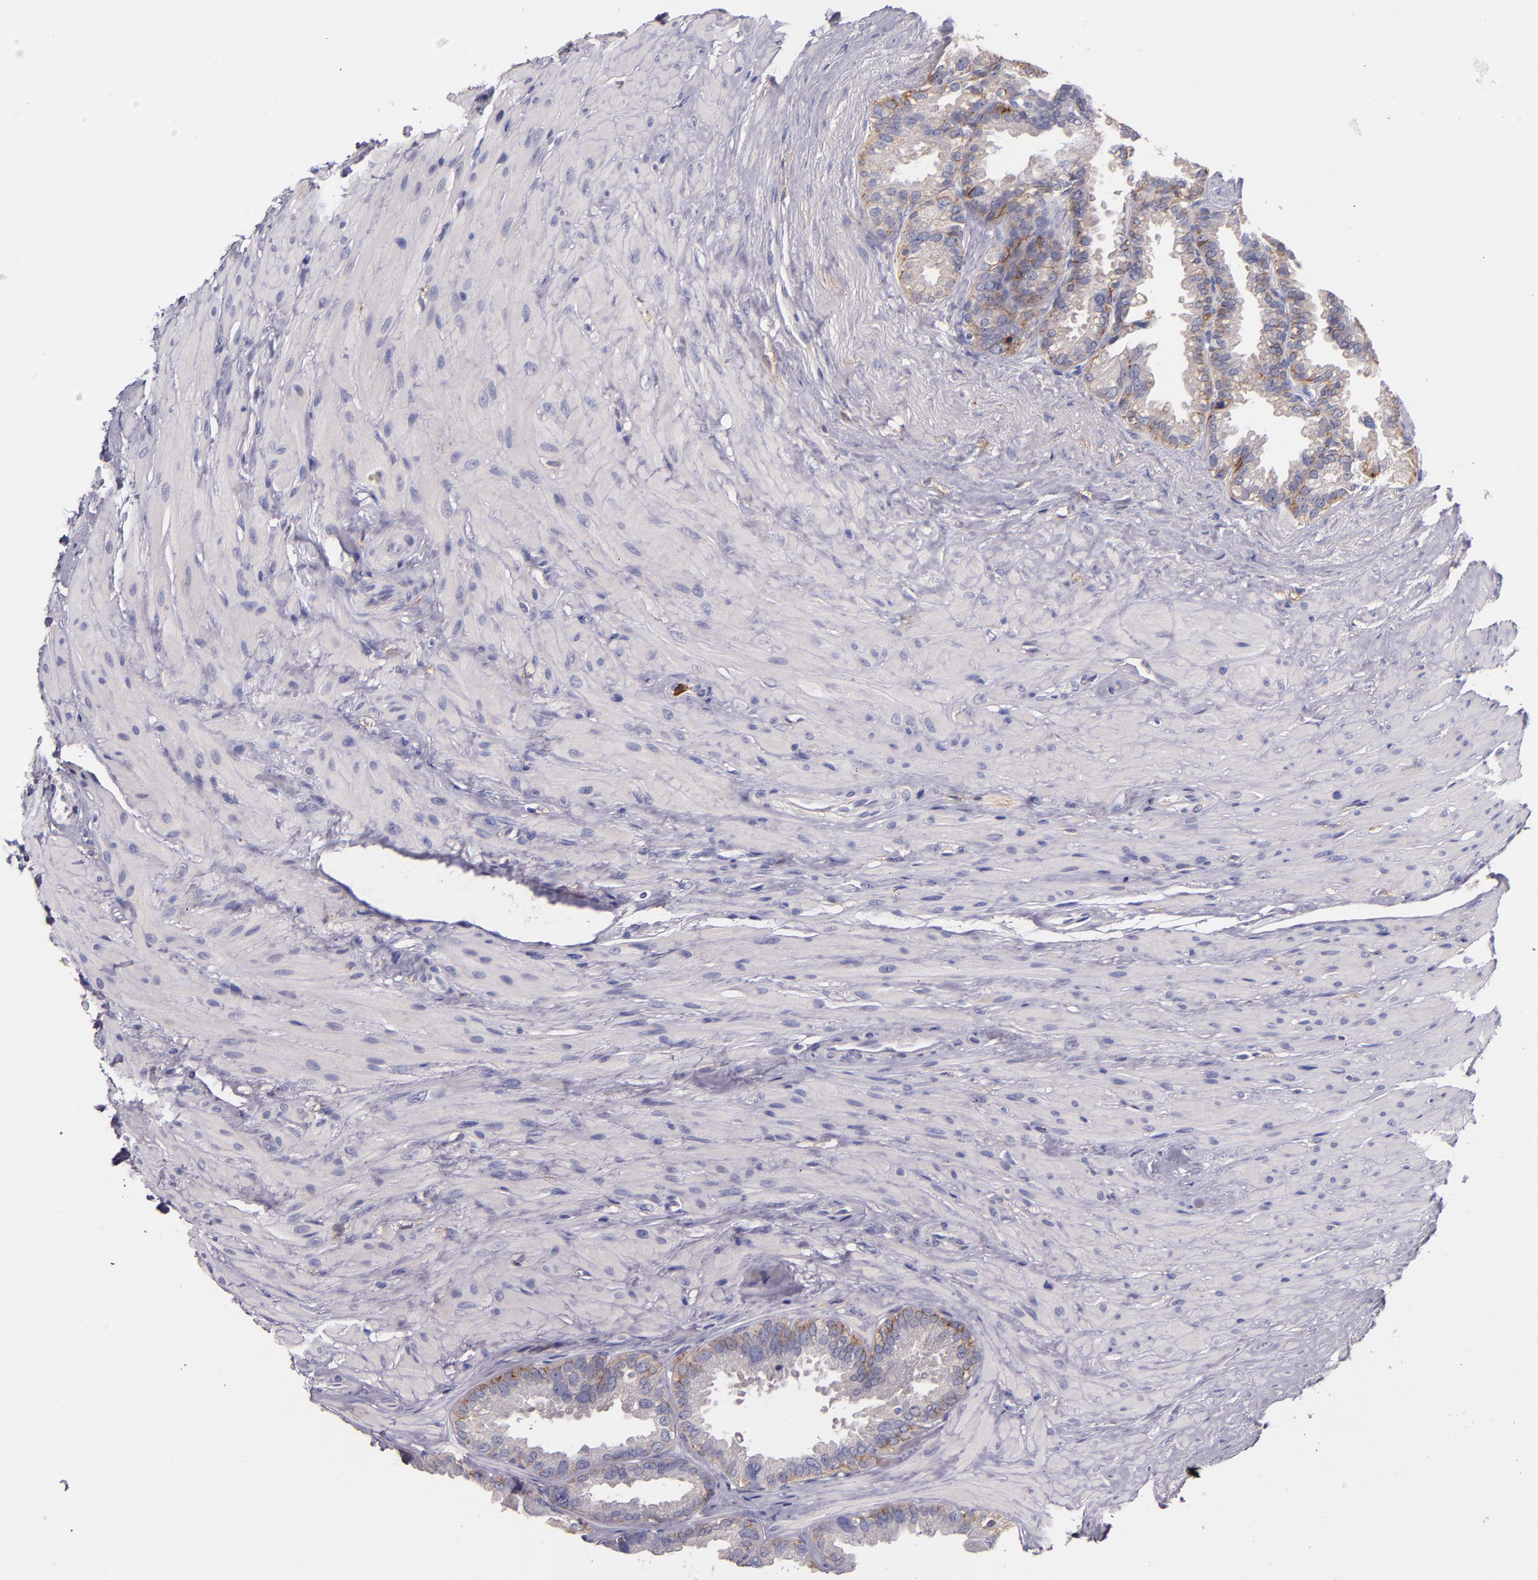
{"staining": {"intensity": "weak", "quantity": "<25%", "location": "cytoplasmic/membranous"}, "tissue": "seminal vesicle", "cell_type": "Glandular cells", "image_type": "normal", "snomed": [{"axis": "morphology", "description": "Normal tissue, NOS"}, {"axis": "topography", "description": "Prostate"}, {"axis": "topography", "description": "Seminal veicle"}], "caption": "This is an immunohistochemistry (IHC) histopathology image of unremarkable seminal vesicle. There is no staining in glandular cells.", "gene": "C5AR1", "patient": {"sex": "male", "age": 63}}